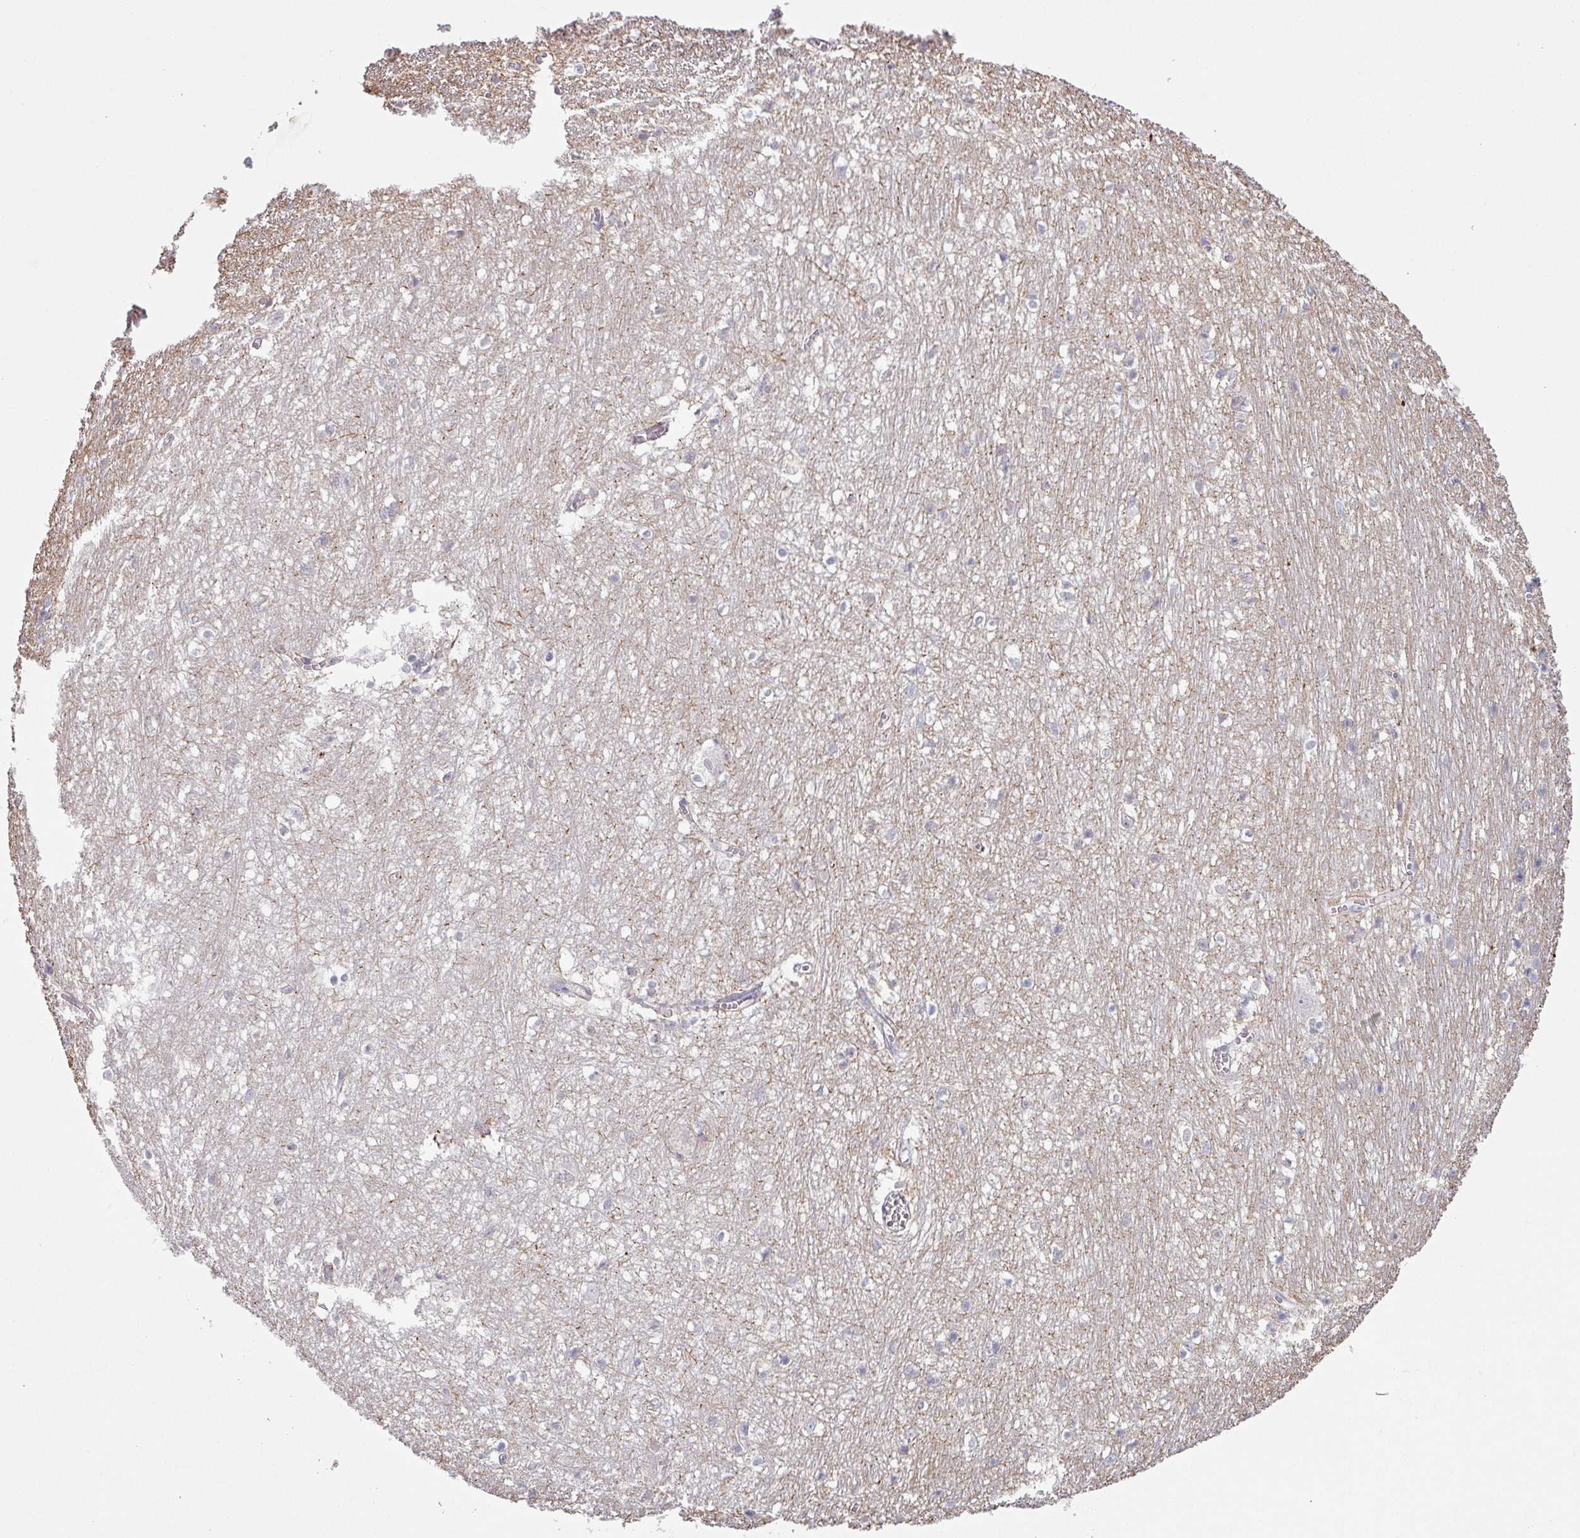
{"staining": {"intensity": "negative", "quantity": "none", "location": "none"}, "tissue": "hippocampus", "cell_type": "Glial cells", "image_type": "normal", "snomed": [{"axis": "morphology", "description": "Normal tissue, NOS"}, {"axis": "topography", "description": "Hippocampus"}], "caption": "This is a micrograph of IHC staining of benign hippocampus, which shows no expression in glial cells. Nuclei are stained in blue.", "gene": "MAGEC3", "patient": {"sex": "female", "age": 64}}